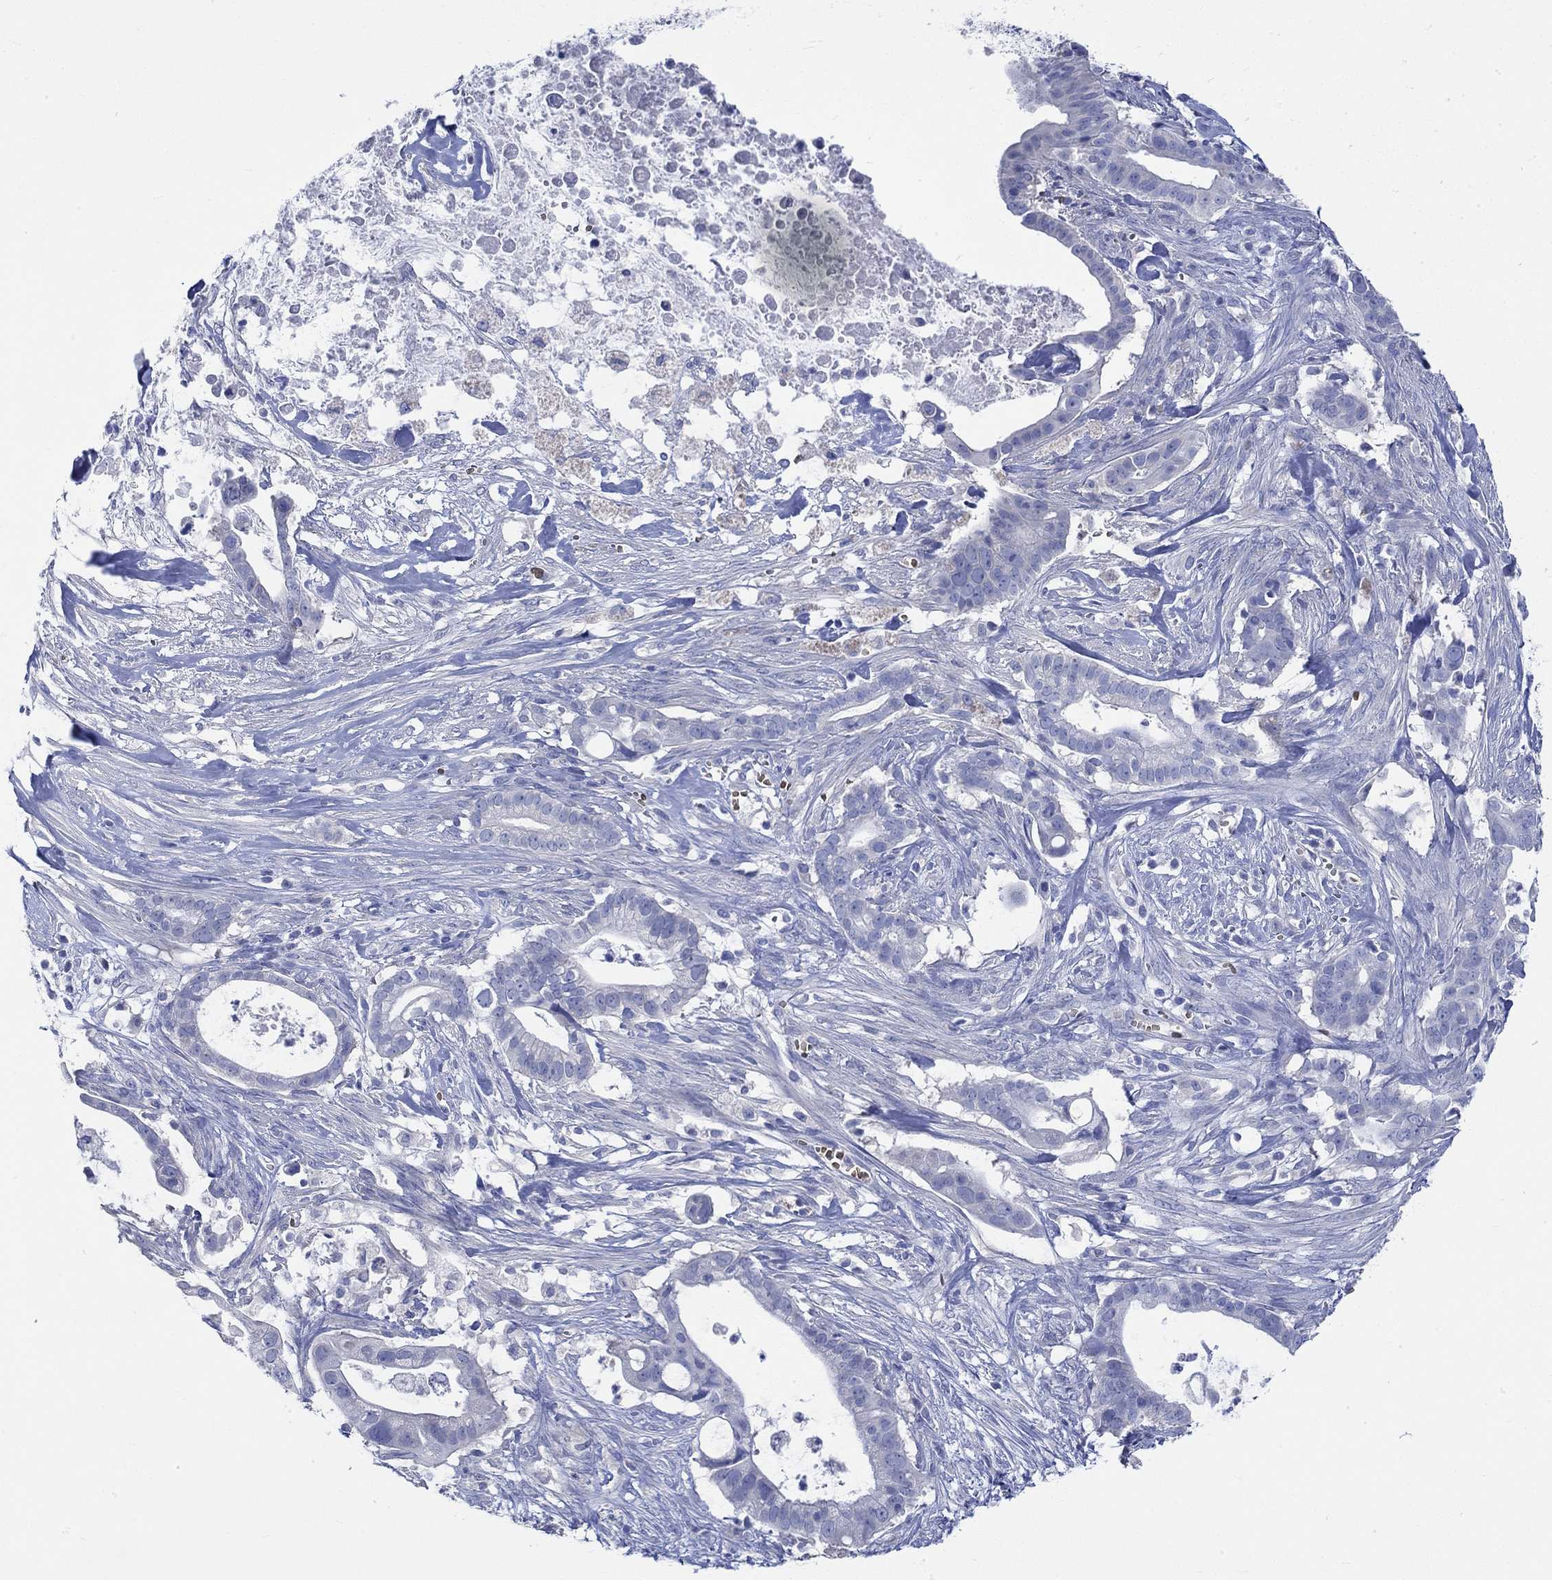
{"staining": {"intensity": "negative", "quantity": "none", "location": "none"}, "tissue": "pancreatic cancer", "cell_type": "Tumor cells", "image_type": "cancer", "snomed": [{"axis": "morphology", "description": "Adenocarcinoma, NOS"}, {"axis": "topography", "description": "Pancreas"}], "caption": "An image of pancreatic cancer stained for a protein exhibits no brown staining in tumor cells.", "gene": "KCNA1", "patient": {"sex": "male", "age": 61}}